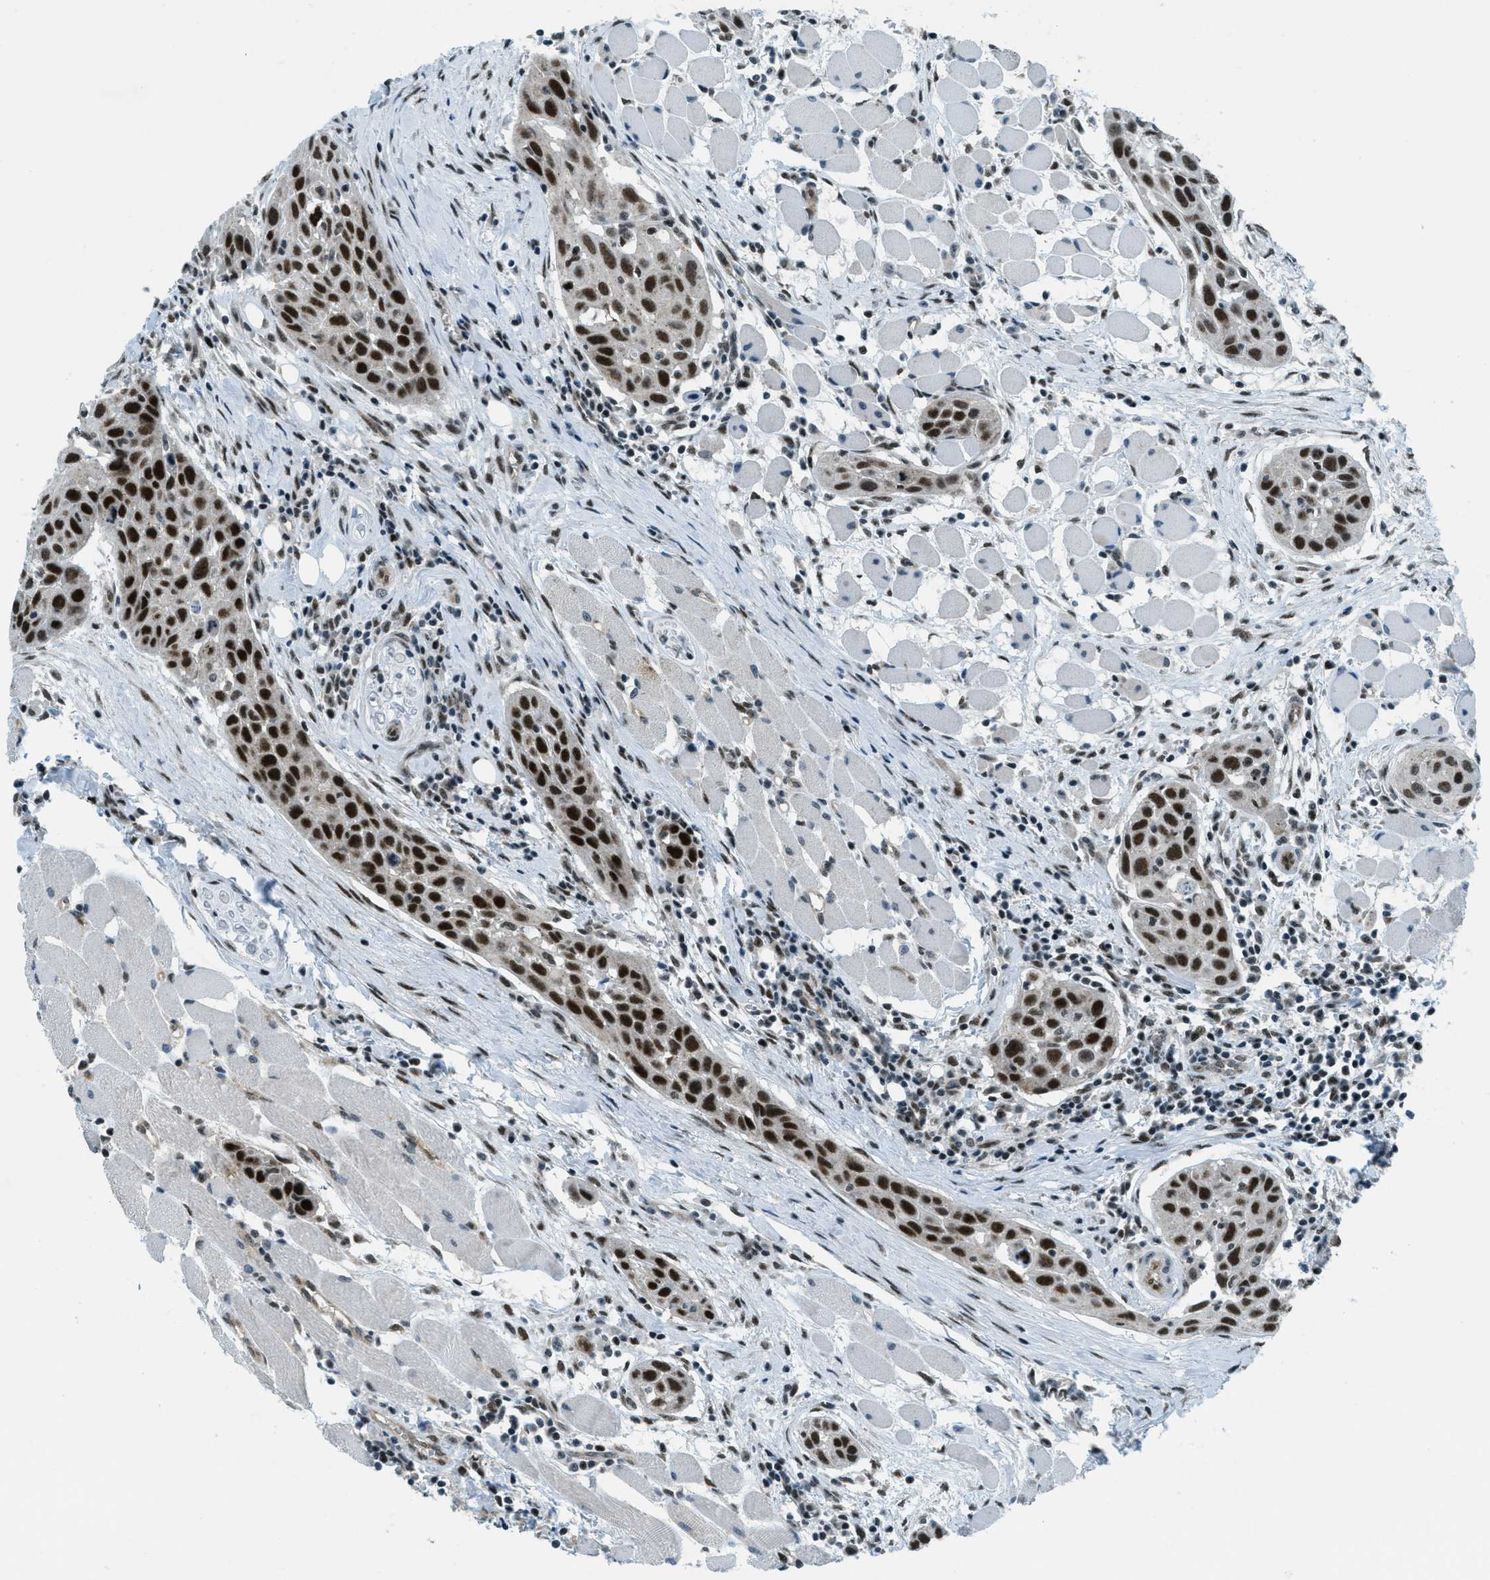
{"staining": {"intensity": "strong", "quantity": ">75%", "location": "nuclear"}, "tissue": "head and neck cancer", "cell_type": "Tumor cells", "image_type": "cancer", "snomed": [{"axis": "morphology", "description": "Squamous cell carcinoma, NOS"}, {"axis": "topography", "description": "Oral tissue"}, {"axis": "topography", "description": "Head-Neck"}], "caption": "Protein positivity by immunohistochemistry (IHC) reveals strong nuclear staining in about >75% of tumor cells in squamous cell carcinoma (head and neck). The protein of interest is shown in brown color, while the nuclei are stained blue.", "gene": "KLF6", "patient": {"sex": "female", "age": 50}}